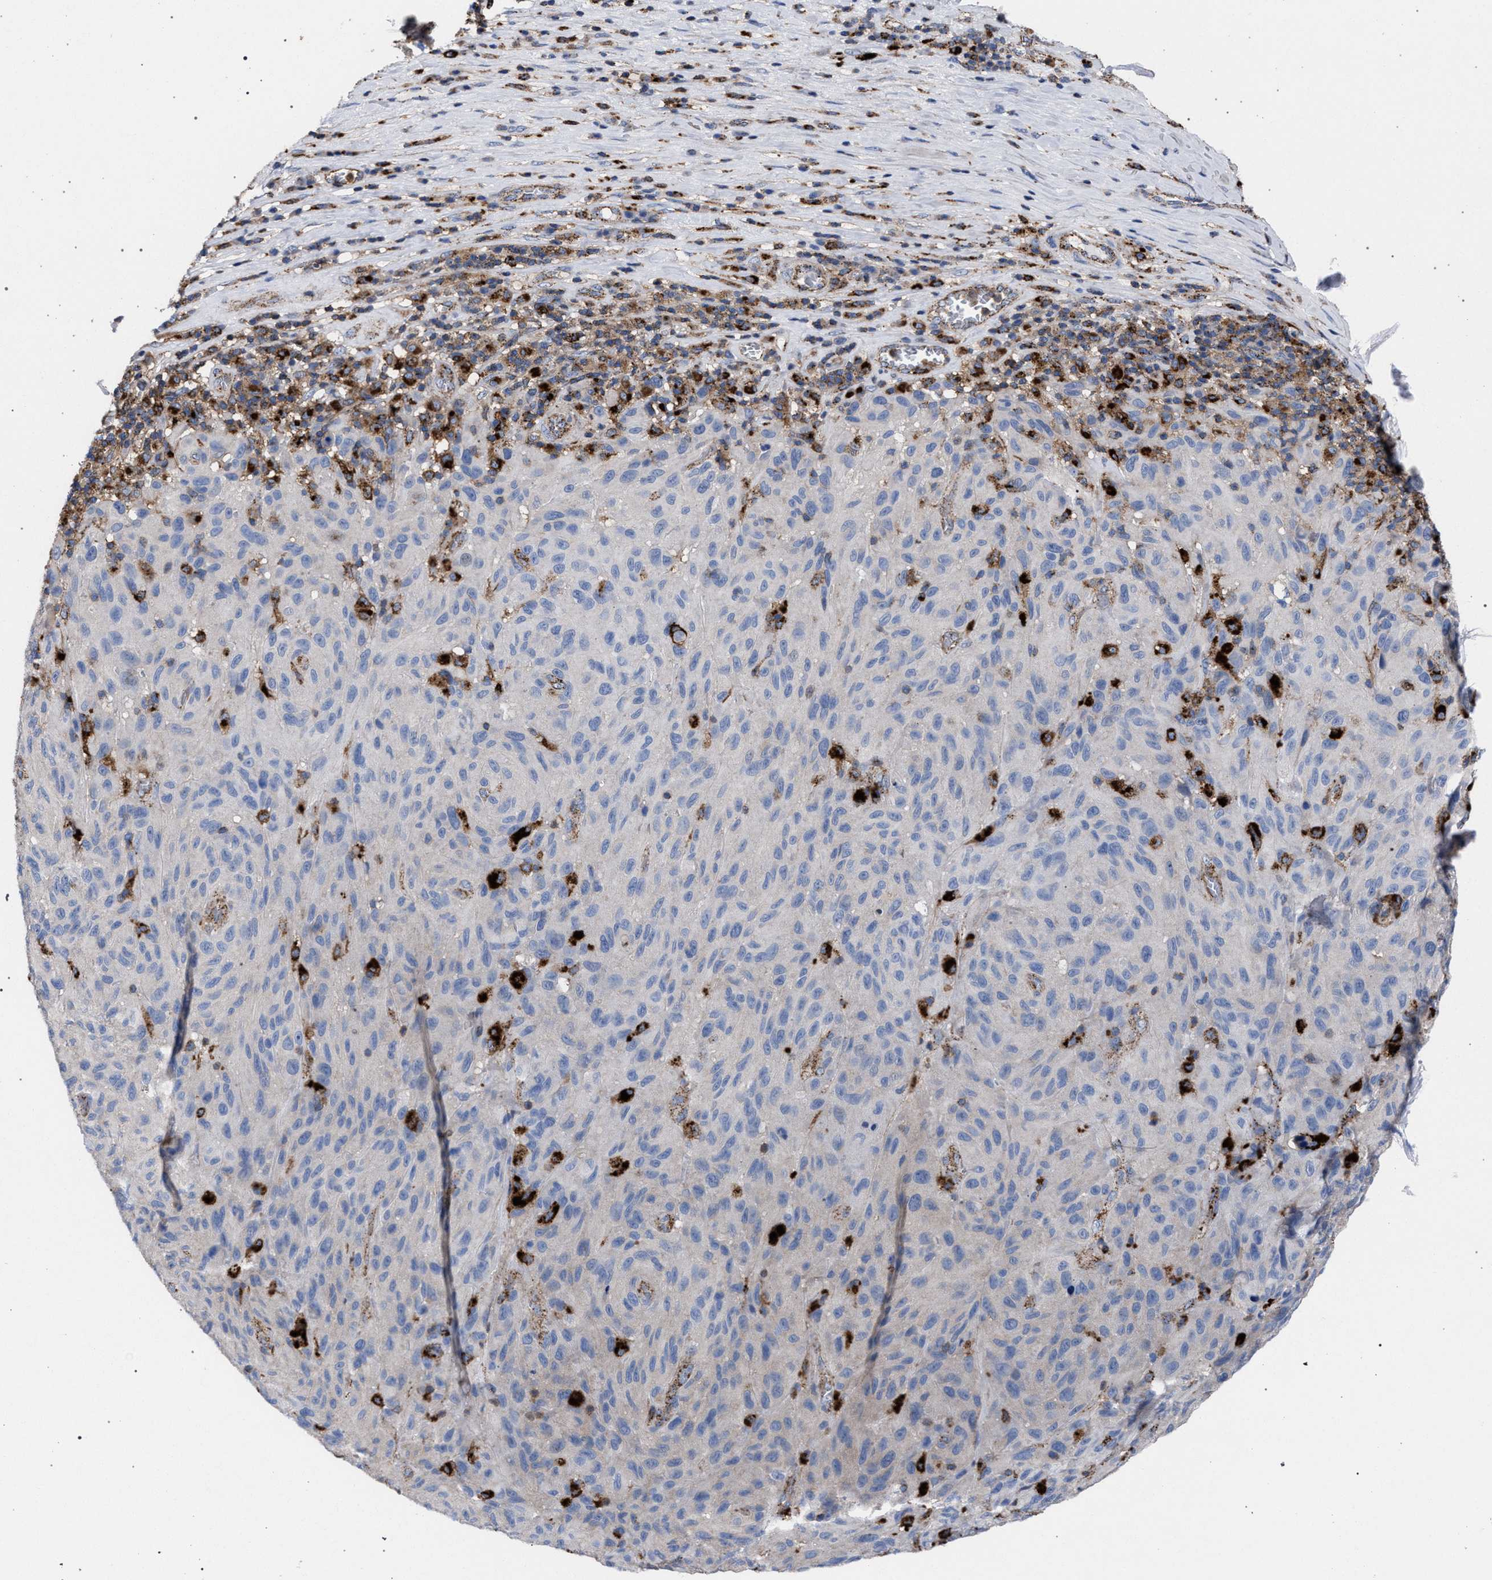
{"staining": {"intensity": "negative", "quantity": "none", "location": "none"}, "tissue": "melanoma", "cell_type": "Tumor cells", "image_type": "cancer", "snomed": [{"axis": "morphology", "description": "Malignant melanoma, NOS"}, {"axis": "topography", "description": "Skin"}], "caption": "The micrograph reveals no significant staining in tumor cells of malignant melanoma.", "gene": "PPT1", "patient": {"sex": "male", "age": 66}}